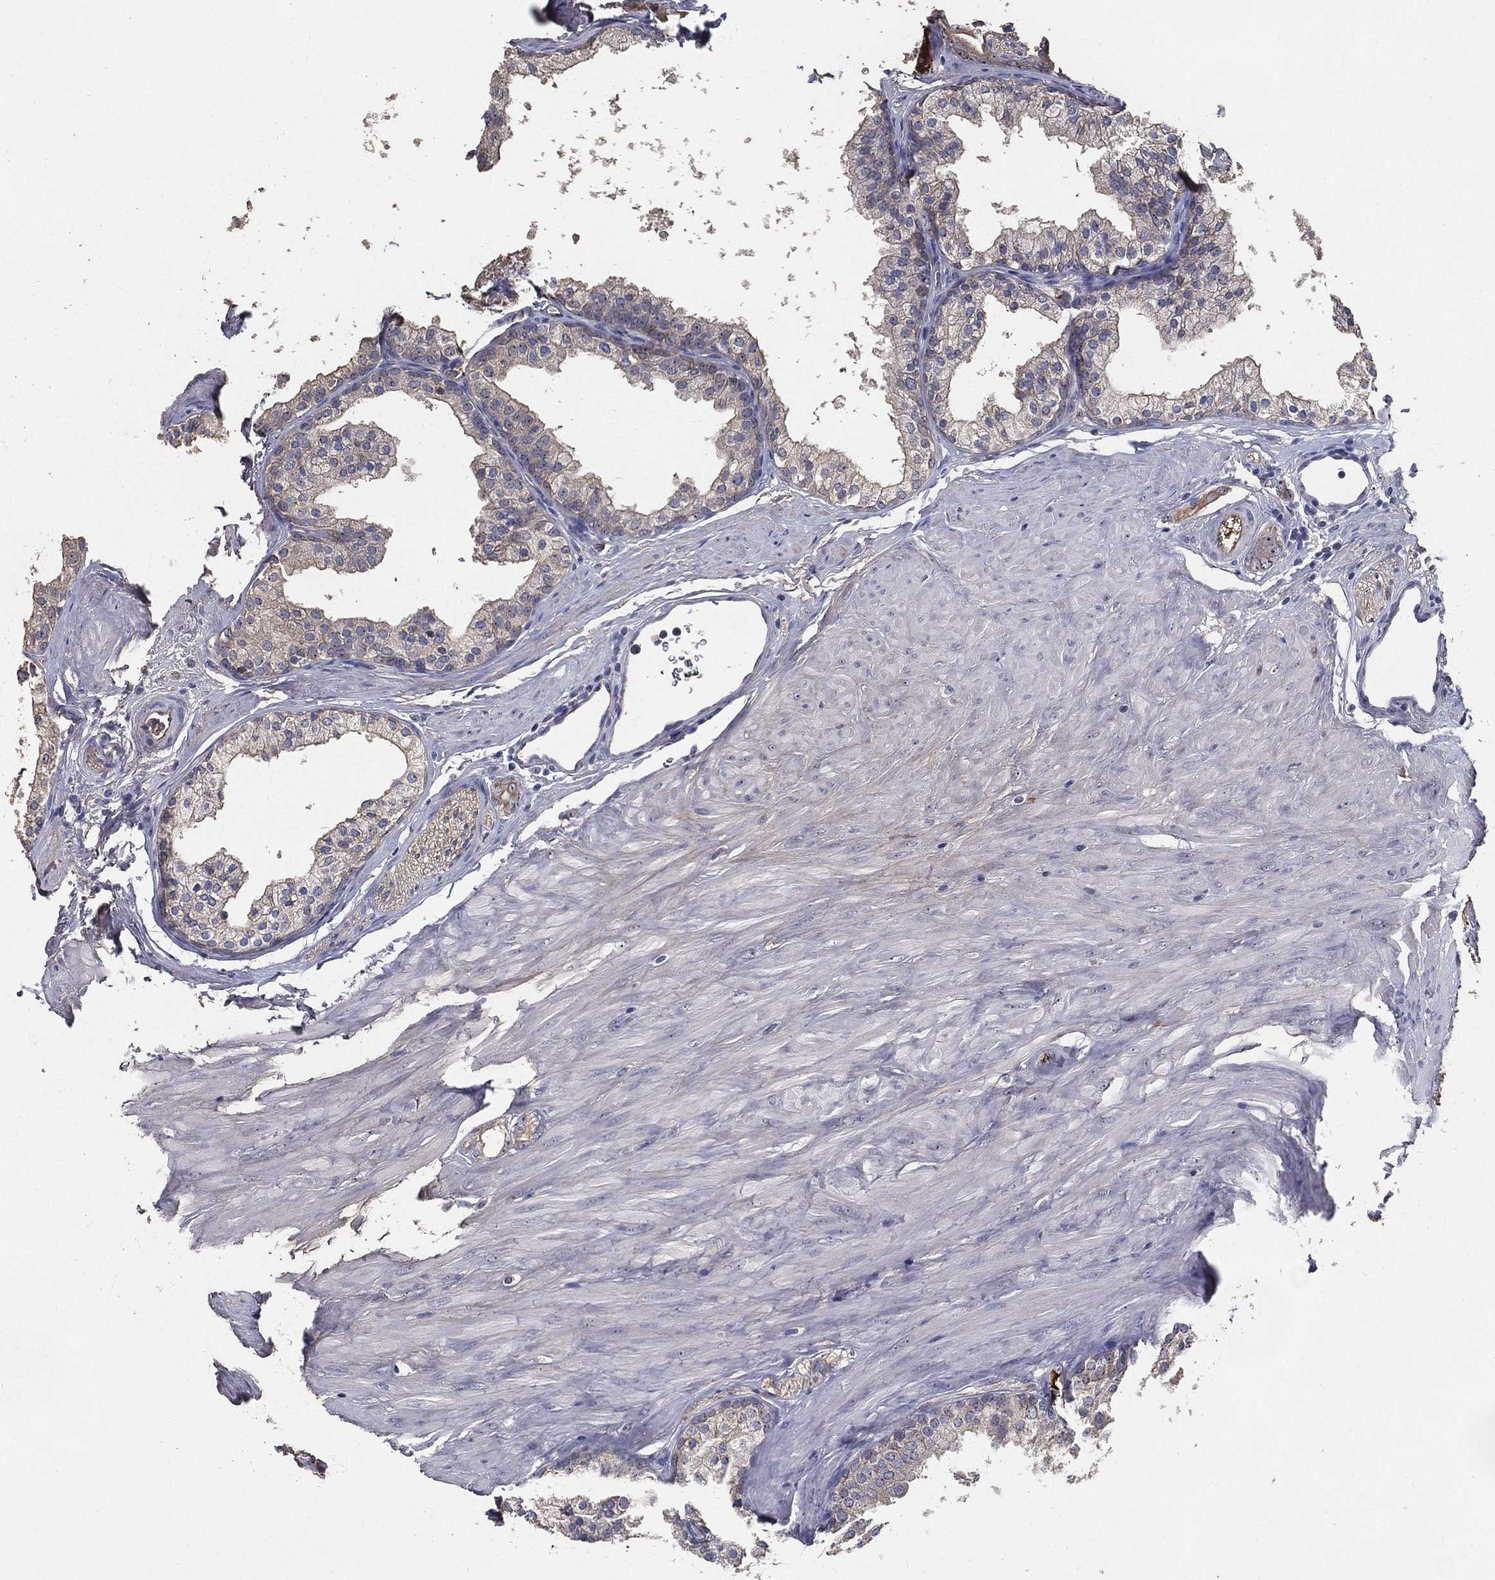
{"staining": {"intensity": "negative", "quantity": "none", "location": "none"}, "tissue": "prostate cancer", "cell_type": "Tumor cells", "image_type": "cancer", "snomed": [{"axis": "morphology", "description": "Adenocarcinoma, NOS"}, {"axis": "topography", "description": "Prostate"}], "caption": "Human prostate cancer (adenocarcinoma) stained for a protein using immunohistochemistry (IHC) shows no staining in tumor cells.", "gene": "EFNA1", "patient": {"sex": "male", "age": 55}}